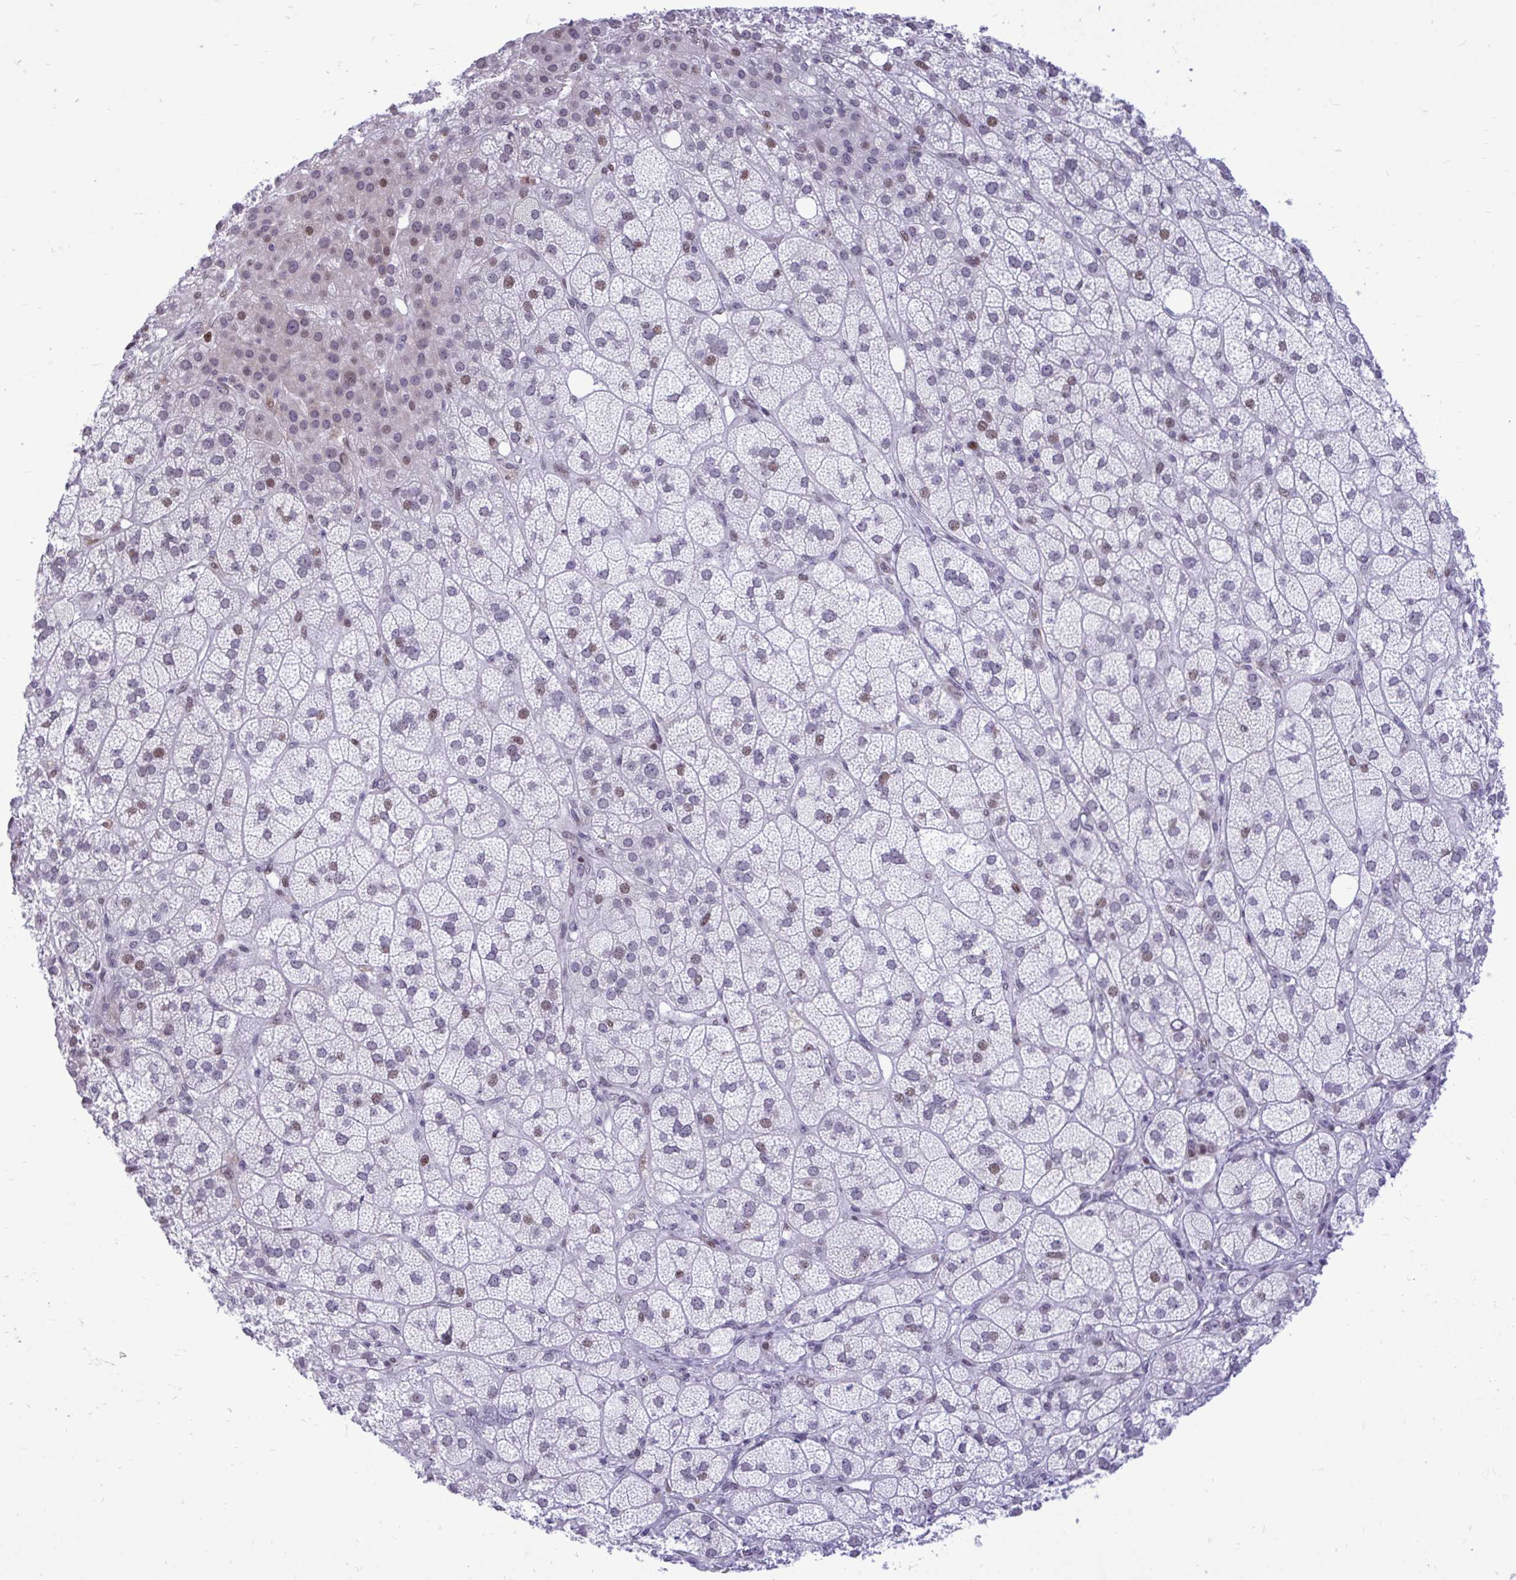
{"staining": {"intensity": "moderate", "quantity": "25%-75%", "location": "nuclear"}, "tissue": "adrenal gland", "cell_type": "Glandular cells", "image_type": "normal", "snomed": [{"axis": "morphology", "description": "Normal tissue, NOS"}, {"axis": "topography", "description": "Adrenal gland"}], "caption": "Glandular cells demonstrate medium levels of moderate nuclear staining in approximately 25%-75% of cells in benign adrenal gland.", "gene": "C1QL2", "patient": {"sex": "female", "age": 60}}